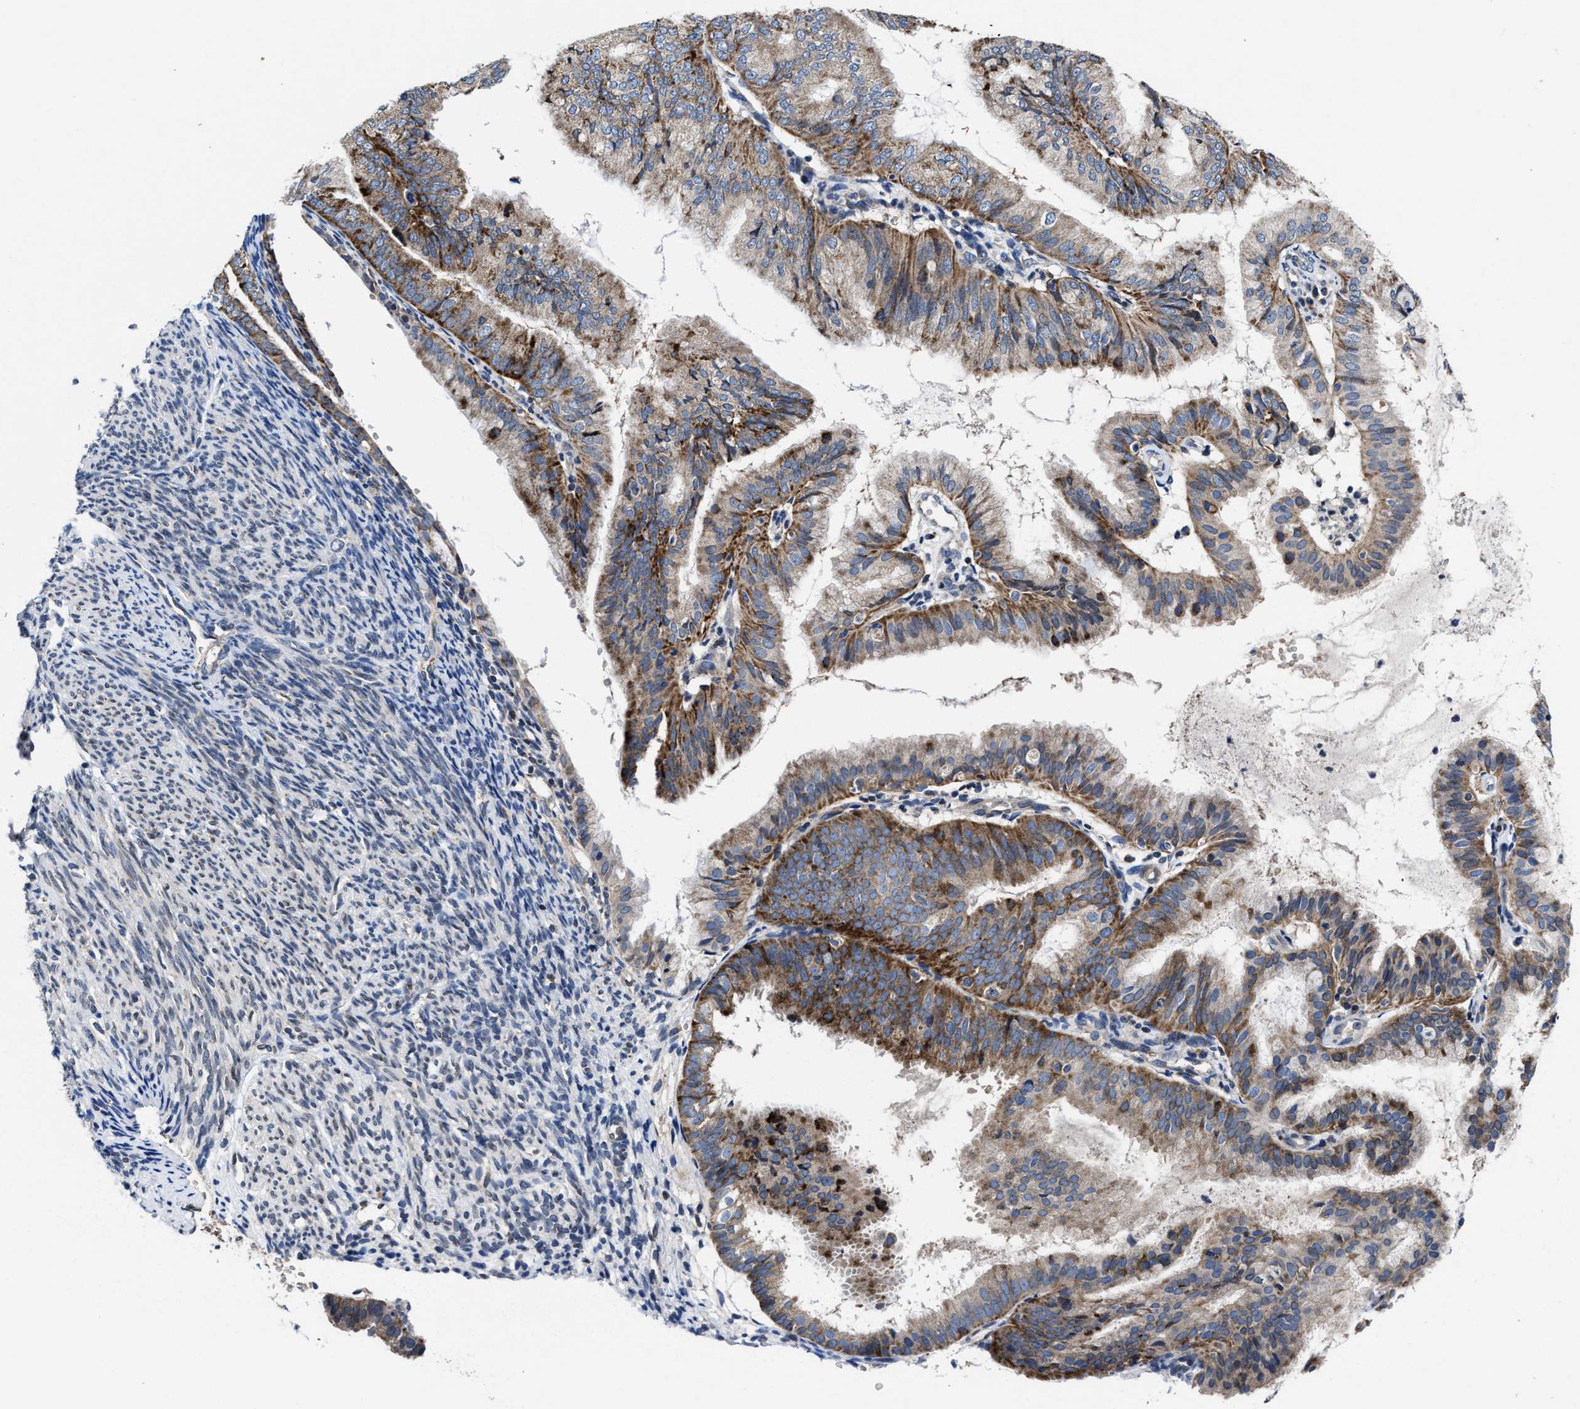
{"staining": {"intensity": "moderate", "quantity": ">75%", "location": "cytoplasmic/membranous"}, "tissue": "endometrial cancer", "cell_type": "Tumor cells", "image_type": "cancer", "snomed": [{"axis": "morphology", "description": "Adenocarcinoma, NOS"}, {"axis": "topography", "description": "Endometrium"}], "caption": "An immunohistochemistry (IHC) micrograph of tumor tissue is shown. Protein staining in brown highlights moderate cytoplasmic/membranous positivity in endometrial cancer within tumor cells.", "gene": "CACNA1D", "patient": {"sex": "female", "age": 63}}